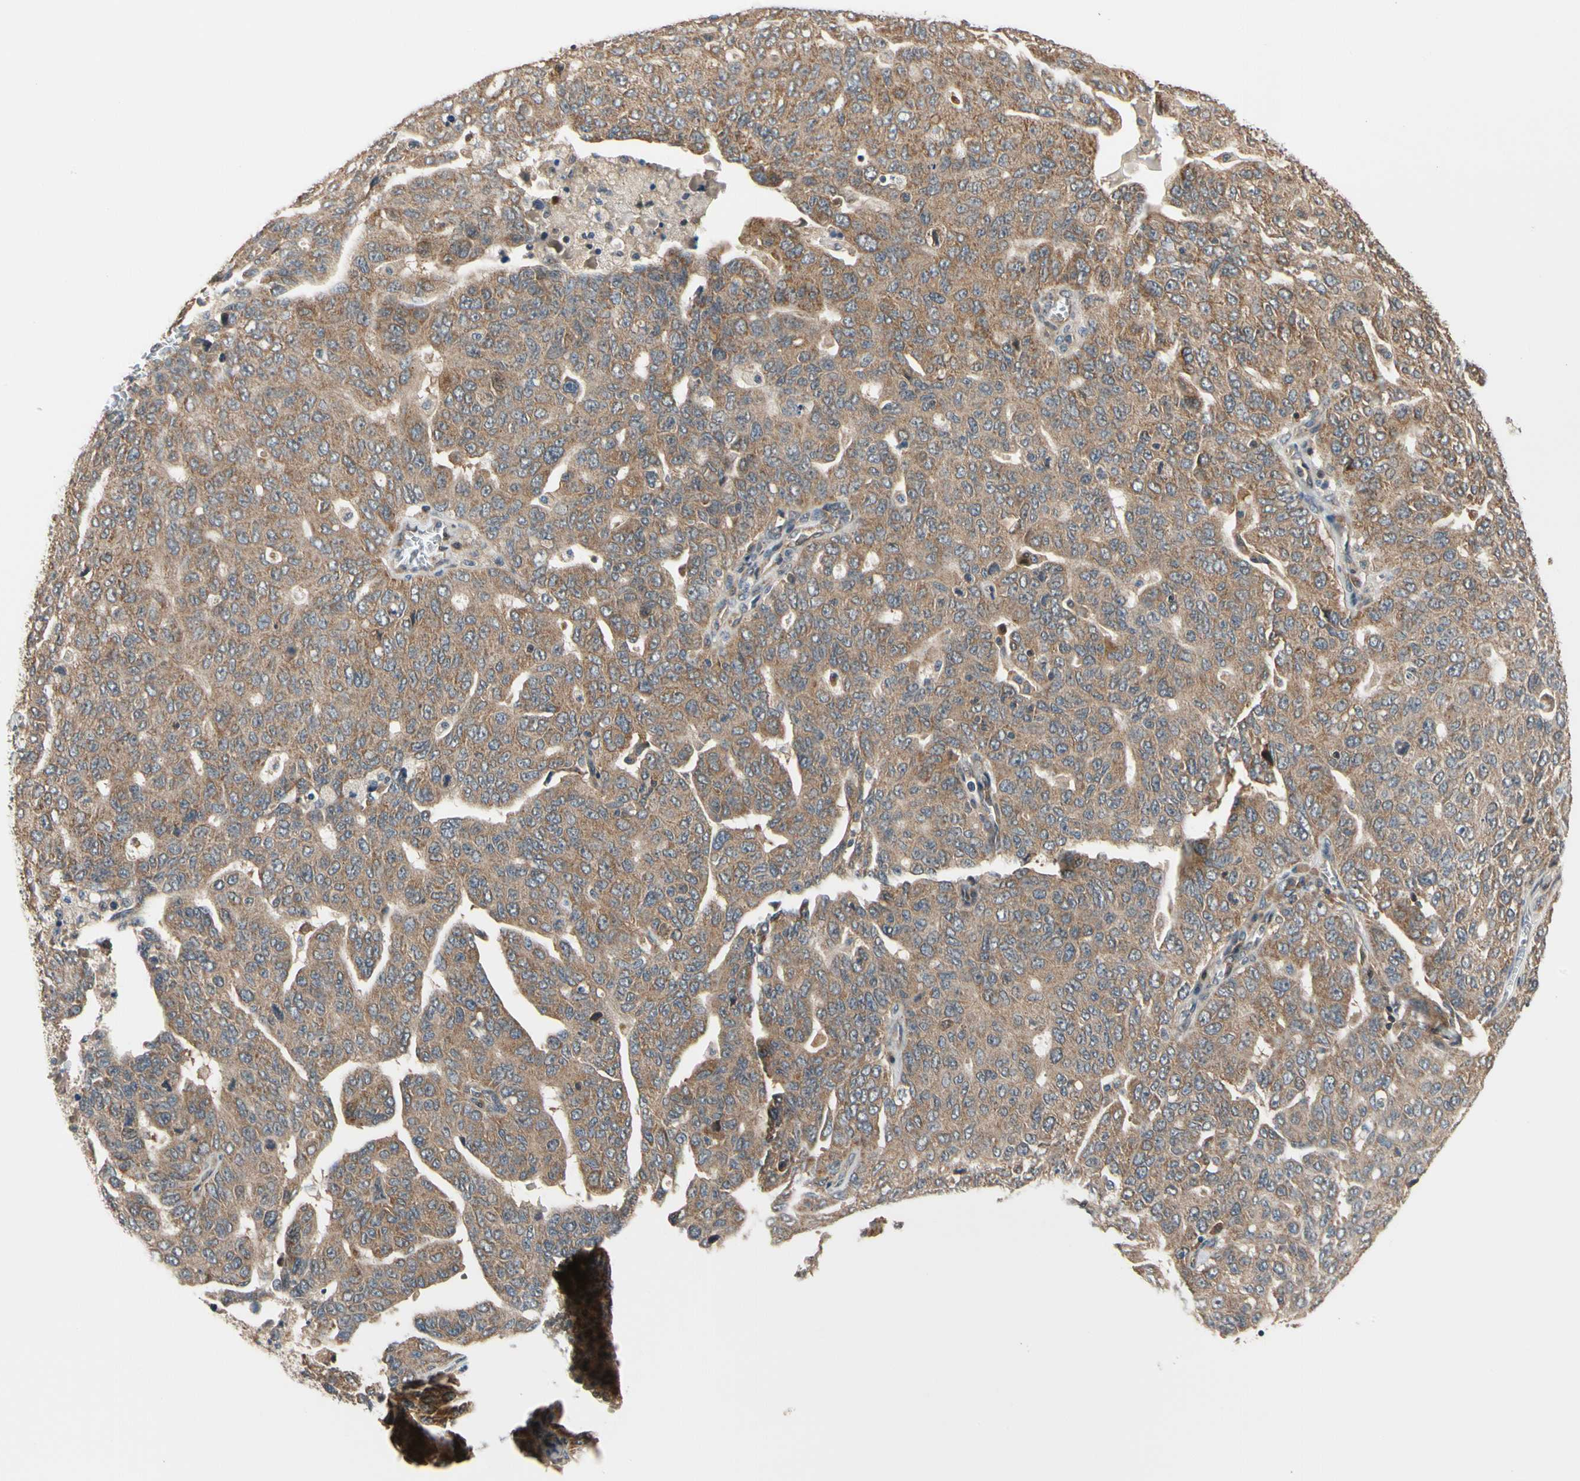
{"staining": {"intensity": "moderate", "quantity": ">75%", "location": "cytoplasmic/membranous"}, "tissue": "ovarian cancer", "cell_type": "Tumor cells", "image_type": "cancer", "snomed": [{"axis": "morphology", "description": "Carcinoma, endometroid"}, {"axis": "topography", "description": "Ovary"}], "caption": "Immunohistochemical staining of human ovarian cancer demonstrates medium levels of moderate cytoplasmic/membranous protein expression in approximately >75% of tumor cells.", "gene": "ANKHD1", "patient": {"sex": "female", "age": 62}}